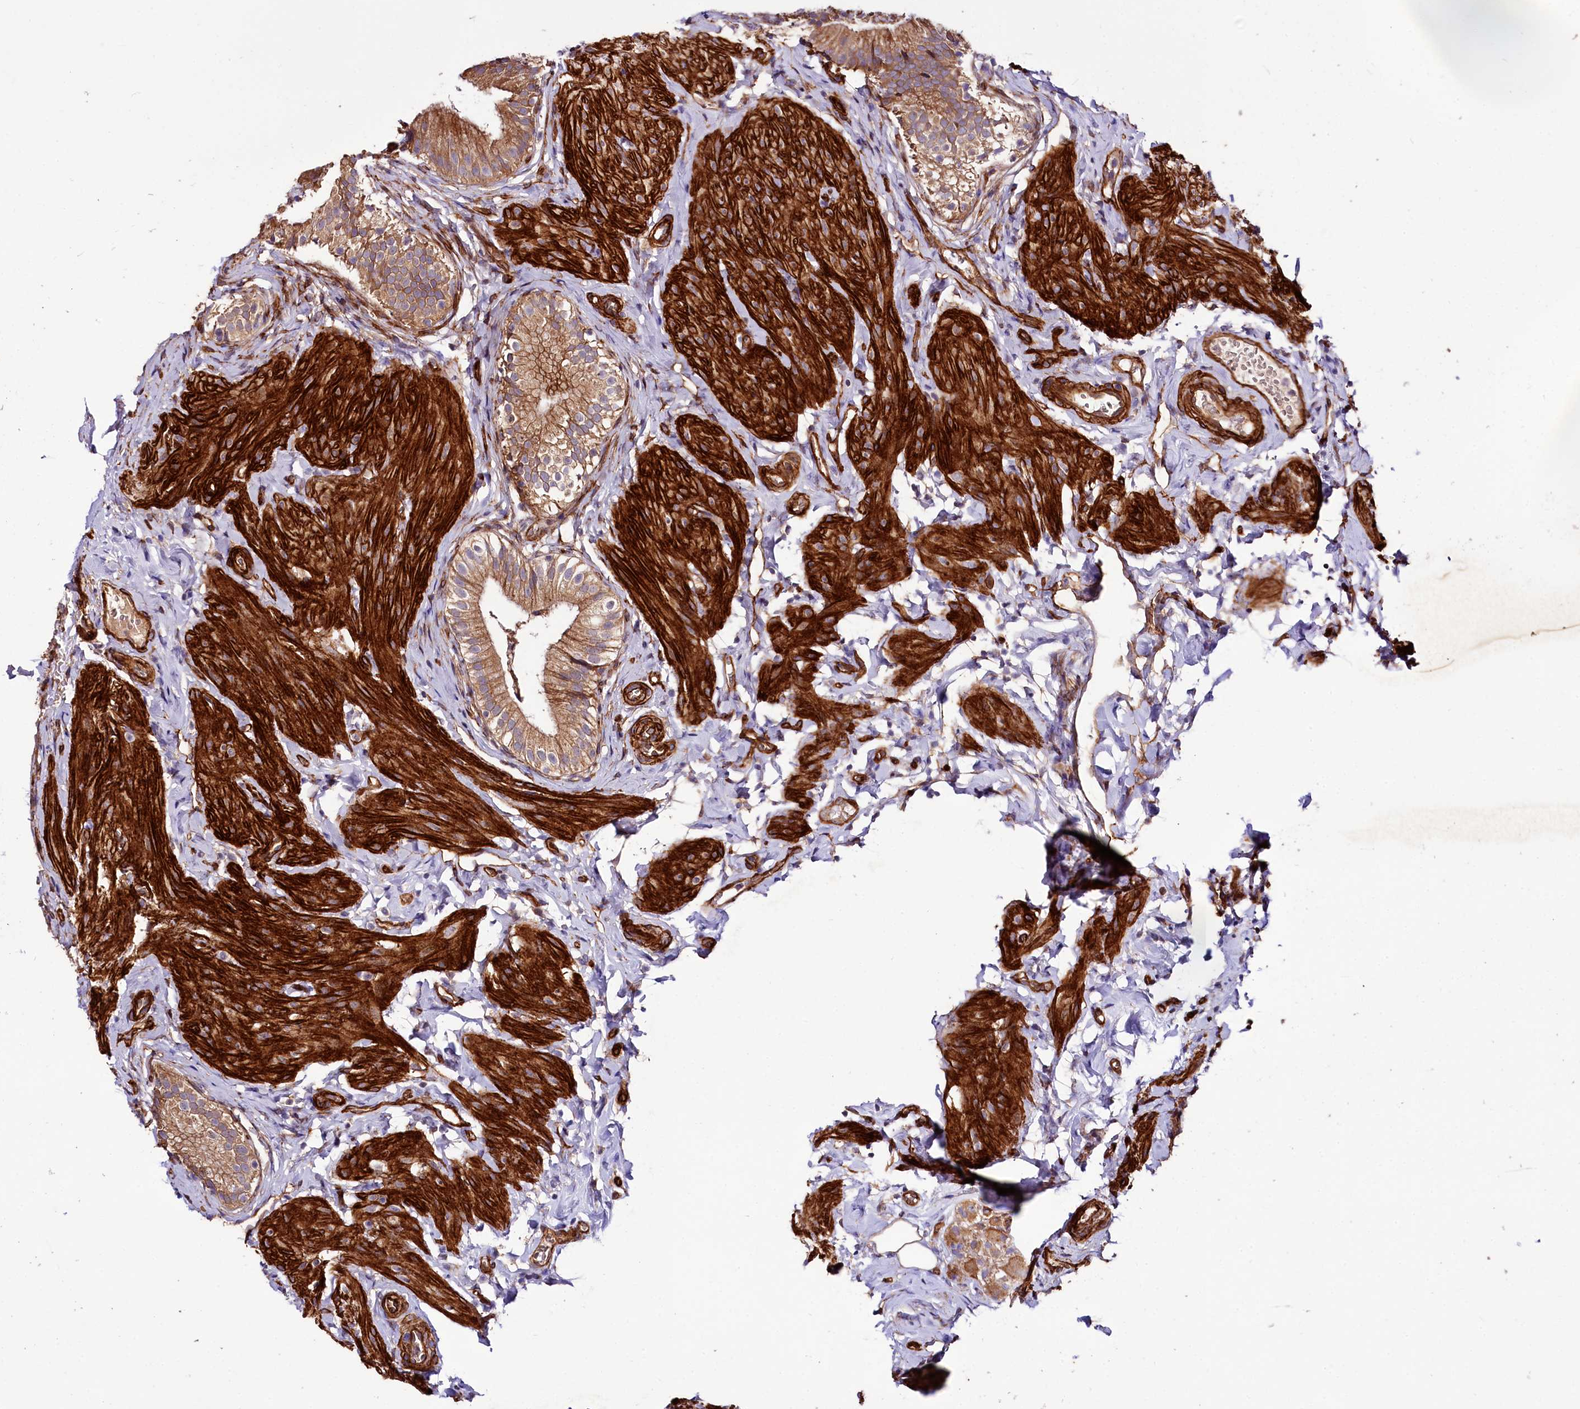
{"staining": {"intensity": "moderate", "quantity": ">75%", "location": "cytoplasmic/membranous"}, "tissue": "gallbladder", "cell_type": "Glandular cells", "image_type": "normal", "snomed": [{"axis": "morphology", "description": "Normal tissue, NOS"}, {"axis": "topography", "description": "Gallbladder"}], "caption": "A medium amount of moderate cytoplasmic/membranous positivity is identified in about >75% of glandular cells in benign gallbladder. Immunohistochemistry (ihc) stains the protein of interest in brown and the nuclei are stained blue.", "gene": "SPATS2", "patient": {"sex": "female", "age": 47}}